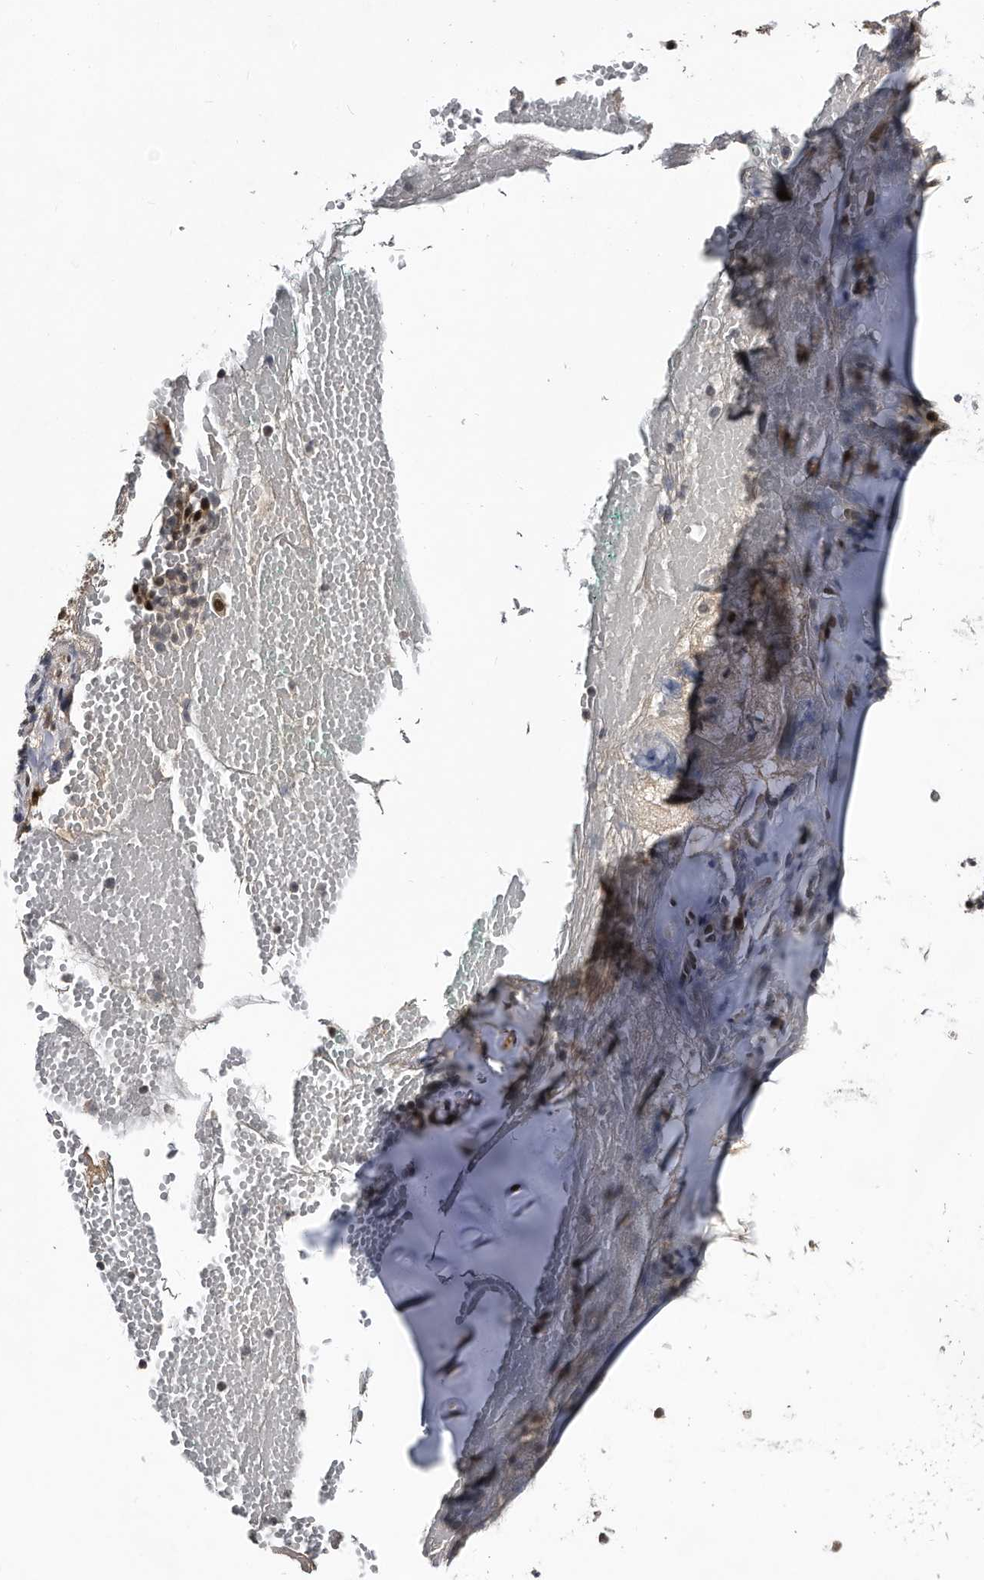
{"staining": {"intensity": "moderate", "quantity": ">75%", "location": "cytoplasmic/membranous"}, "tissue": "soft tissue", "cell_type": "Chondrocytes", "image_type": "normal", "snomed": [{"axis": "morphology", "description": "Normal tissue, NOS"}, {"axis": "morphology", "description": "Basal cell carcinoma"}, {"axis": "topography", "description": "Cartilage tissue"}, {"axis": "topography", "description": "Nasopharynx"}, {"axis": "topography", "description": "Oral tissue"}], "caption": "Immunohistochemical staining of benign soft tissue shows >75% levels of moderate cytoplasmic/membranous protein positivity in about >75% of chondrocytes.", "gene": "RAD23B", "patient": {"sex": "female", "age": 77}}